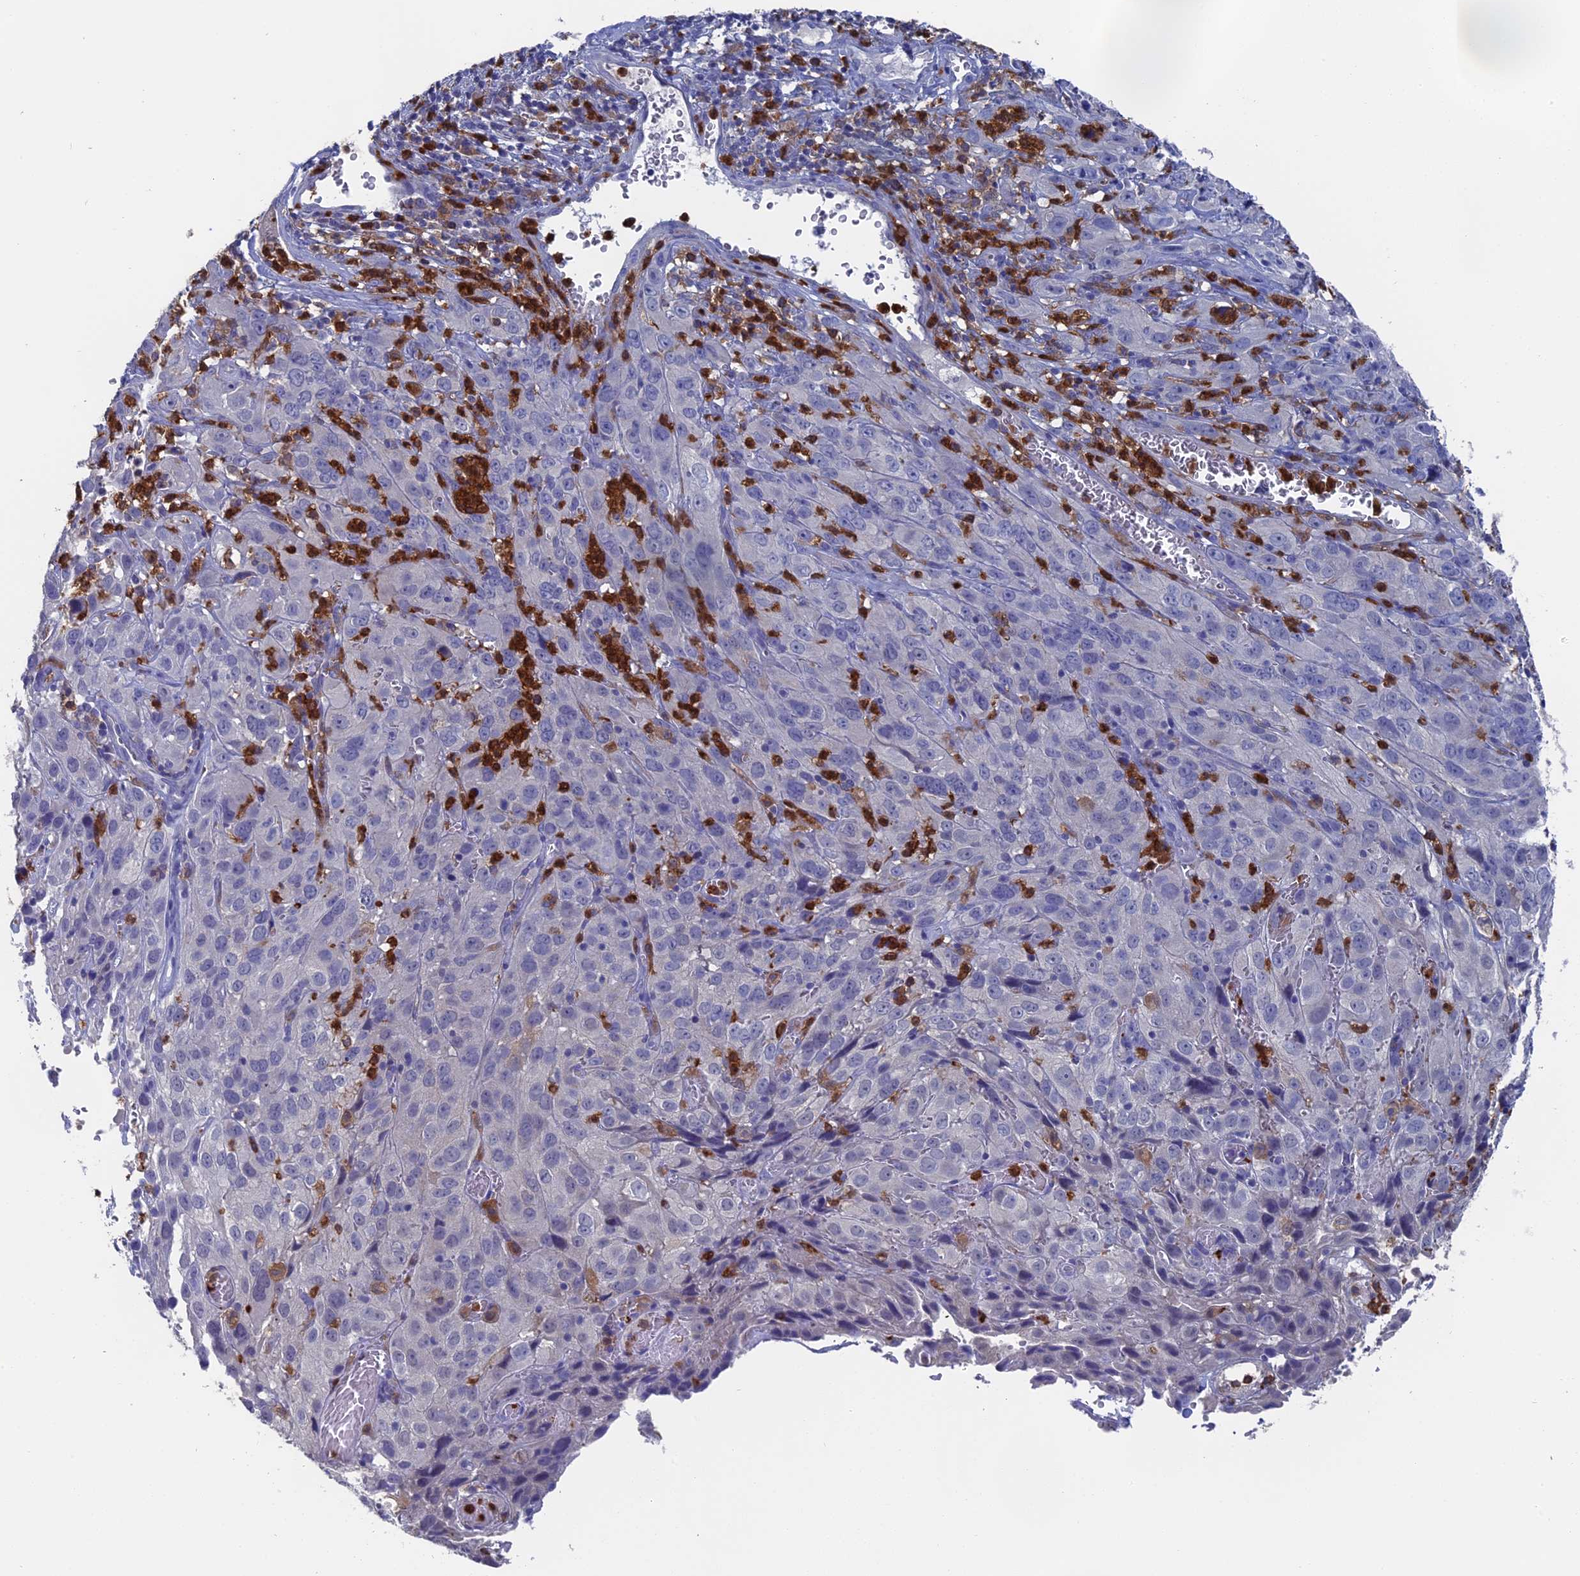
{"staining": {"intensity": "negative", "quantity": "none", "location": "none"}, "tissue": "cervical cancer", "cell_type": "Tumor cells", "image_type": "cancer", "snomed": [{"axis": "morphology", "description": "Squamous cell carcinoma, NOS"}, {"axis": "topography", "description": "Cervix"}], "caption": "This is an IHC photomicrograph of human cervical cancer. There is no expression in tumor cells.", "gene": "NCF4", "patient": {"sex": "female", "age": 32}}